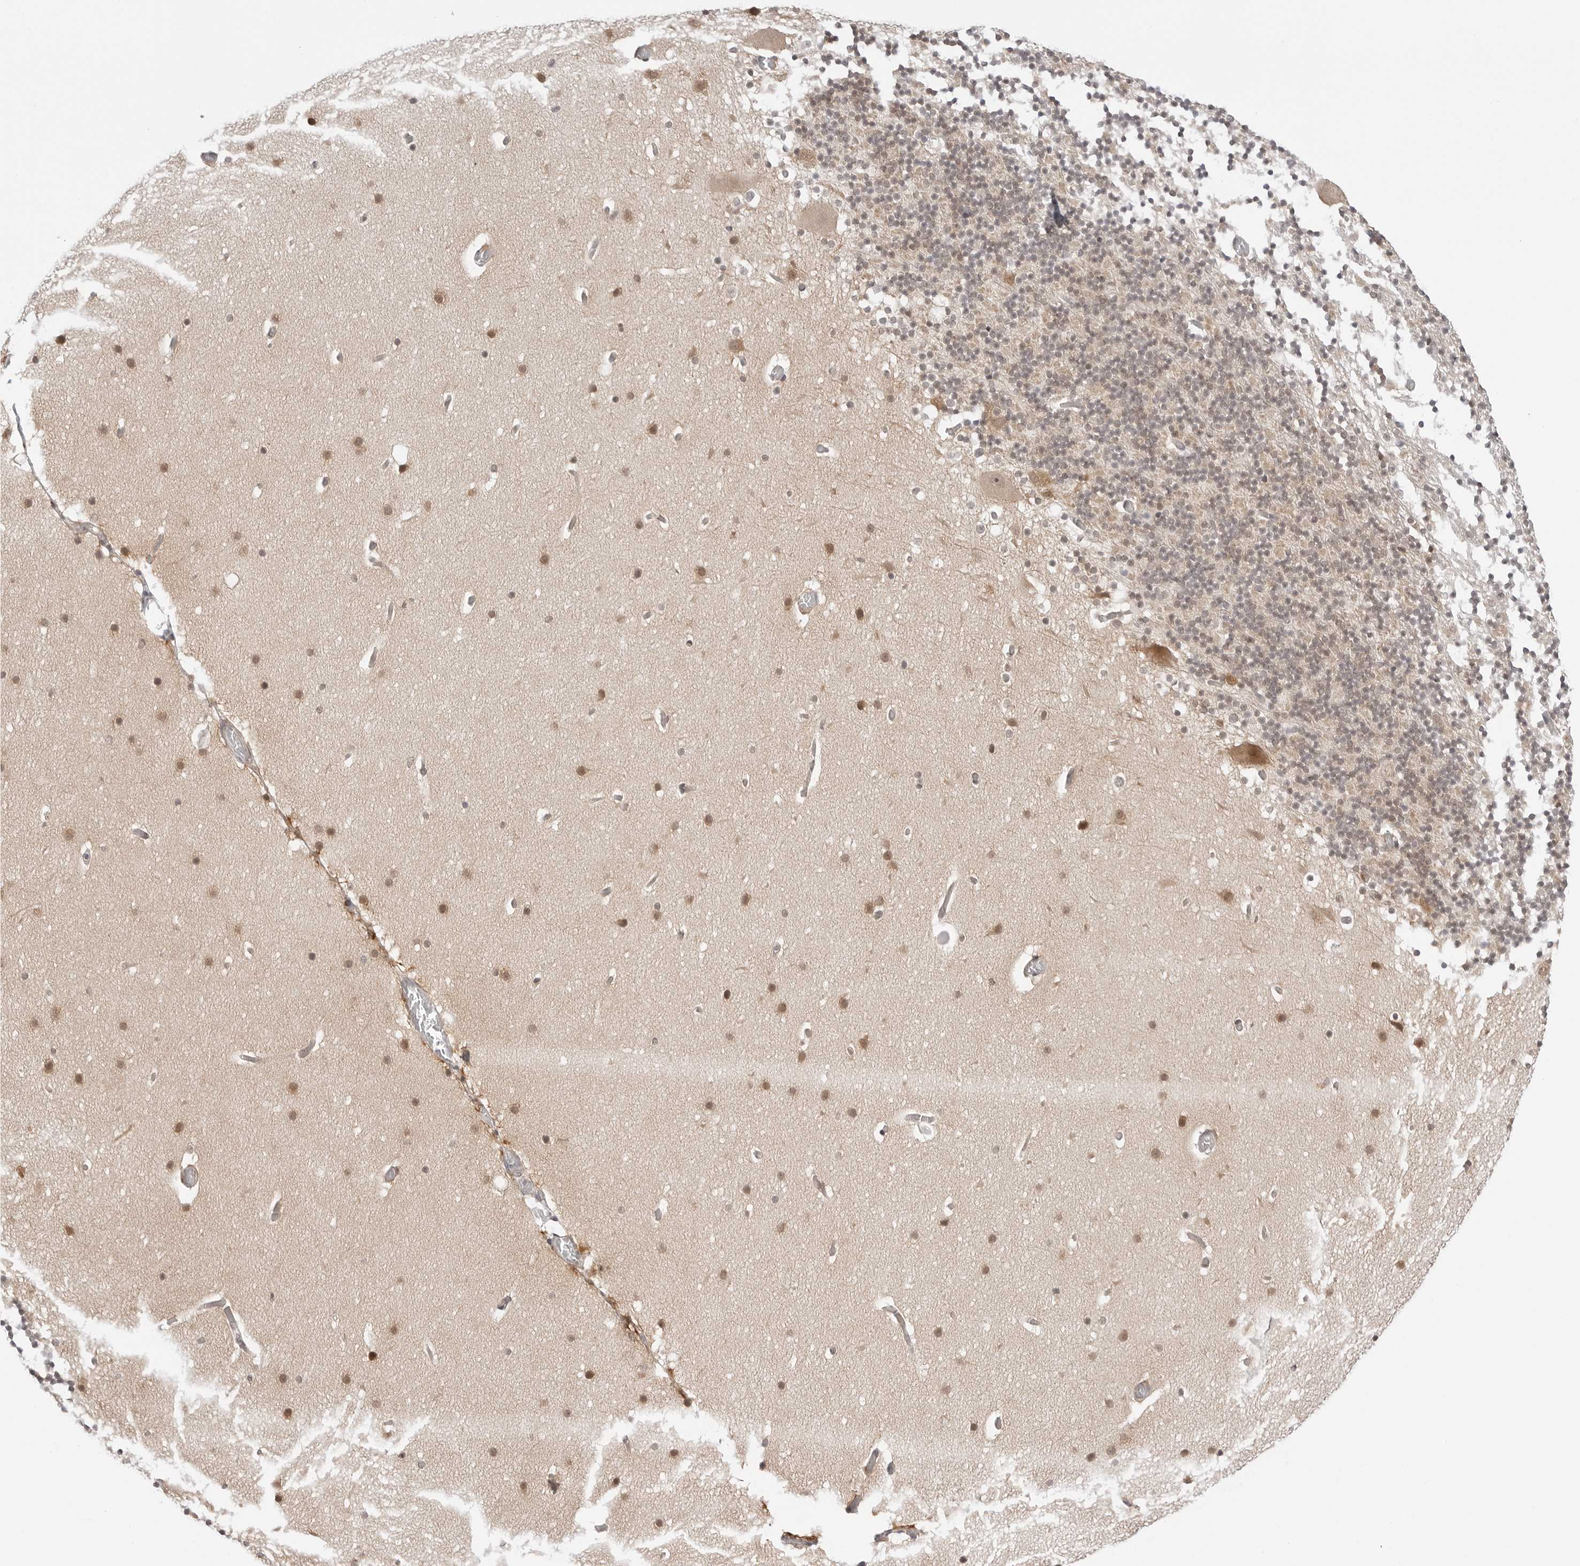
{"staining": {"intensity": "moderate", "quantity": "25%-75%", "location": "cytoplasmic/membranous,nuclear"}, "tissue": "cerebellum", "cell_type": "Cells in granular layer", "image_type": "normal", "snomed": [{"axis": "morphology", "description": "Normal tissue, NOS"}, {"axis": "topography", "description": "Cerebellum"}], "caption": "This image exhibits immunohistochemistry (IHC) staining of benign cerebellum, with medium moderate cytoplasmic/membranous,nuclear positivity in about 25%-75% of cells in granular layer.", "gene": "NUDC", "patient": {"sex": "male", "age": 57}}